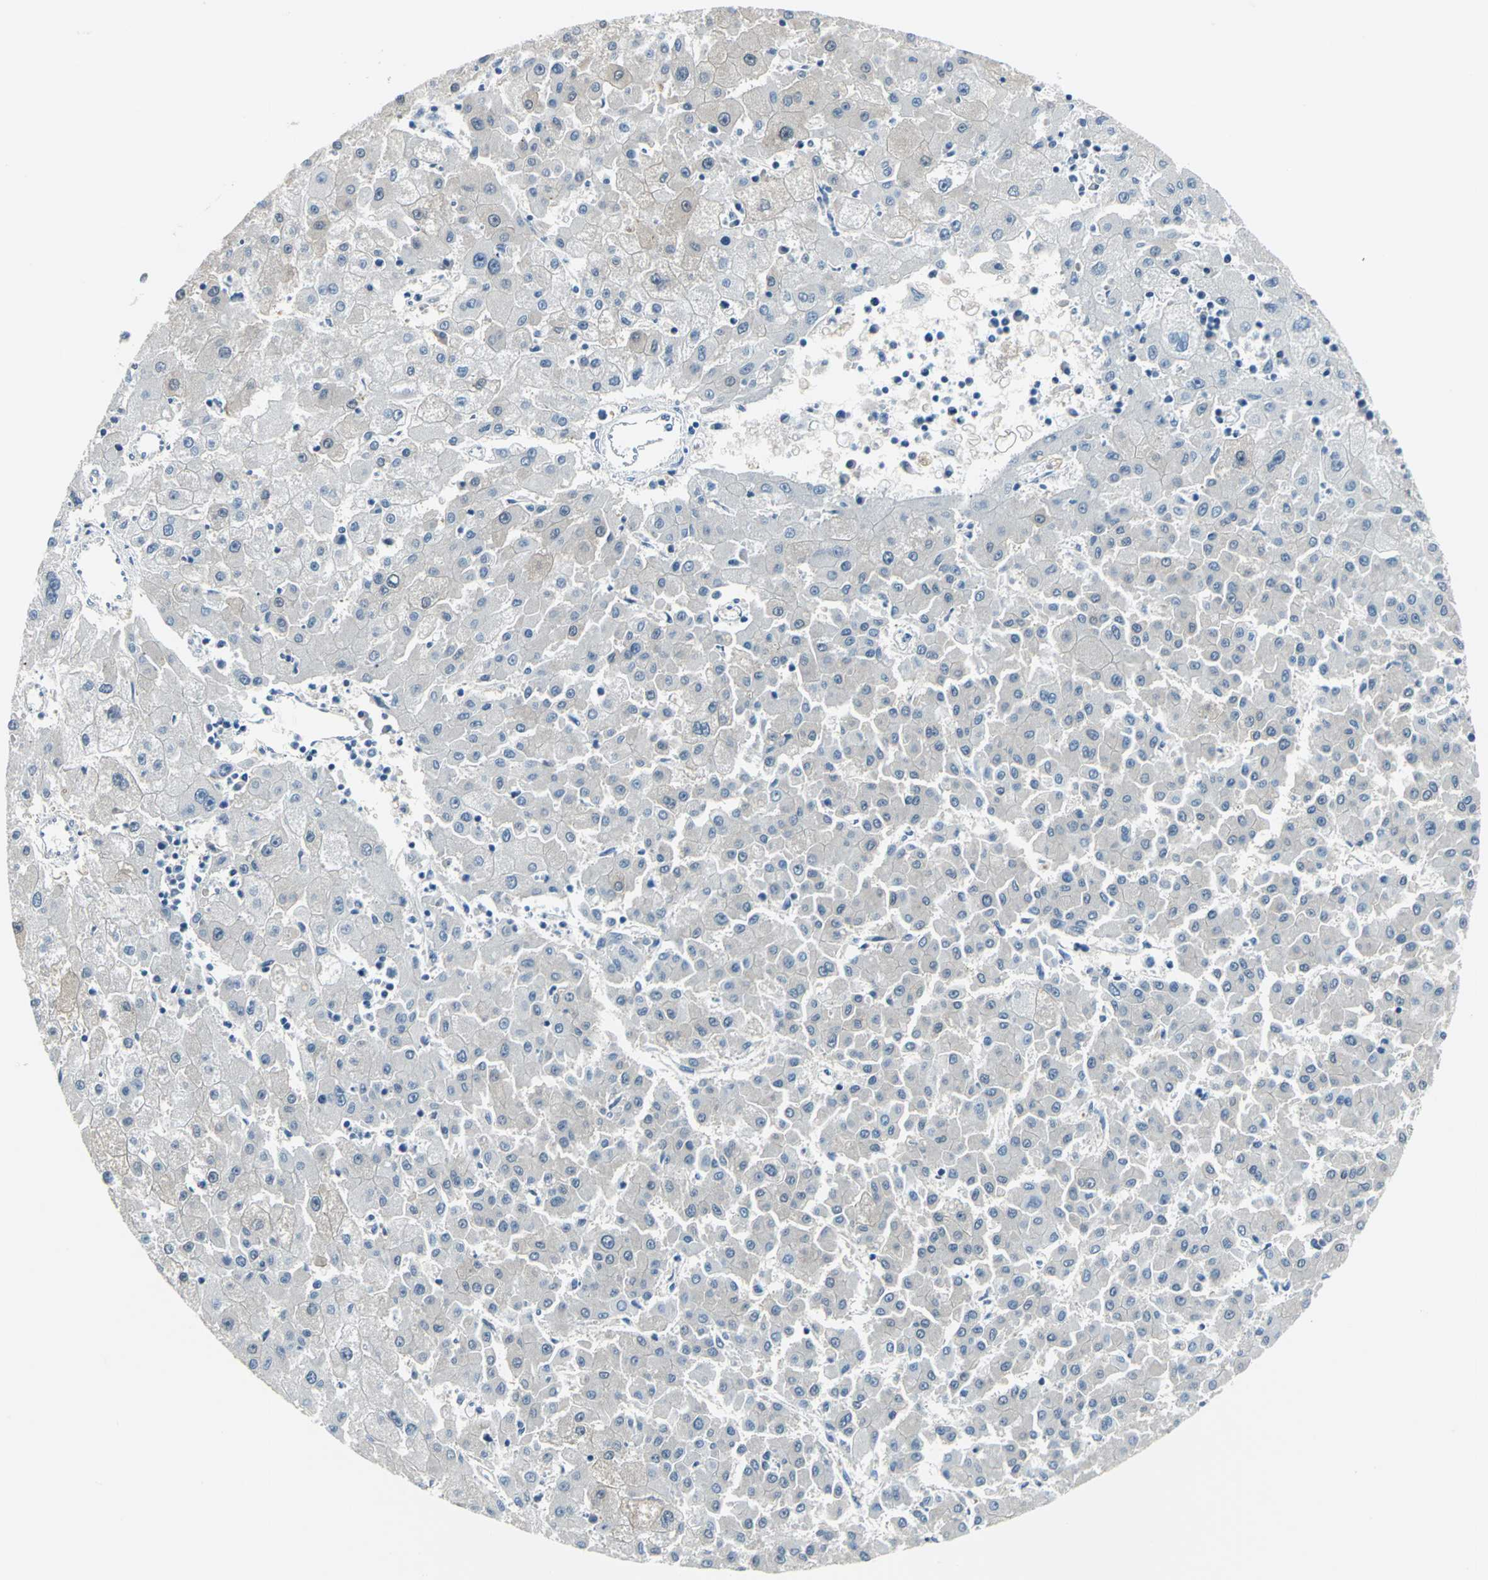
{"staining": {"intensity": "weak", "quantity": "<25%", "location": "cytoplasmic/membranous"}, "tissue": "liver cancer", "cell_type": "Tumor cells", "image_type": "cancer", "snomed": [{"axis": "morphology", "description": "Carcinoma, Hepatocellular, NOS"}, {"axis": "topography", "description": "Liver"}], "caption": "Human liver cancer stained for a protein using immunohistochemistry (IHC) displays no positivity in tumor cells.", "gene": "ZNF415", "patient": {"sex": "male", "age": 72}}